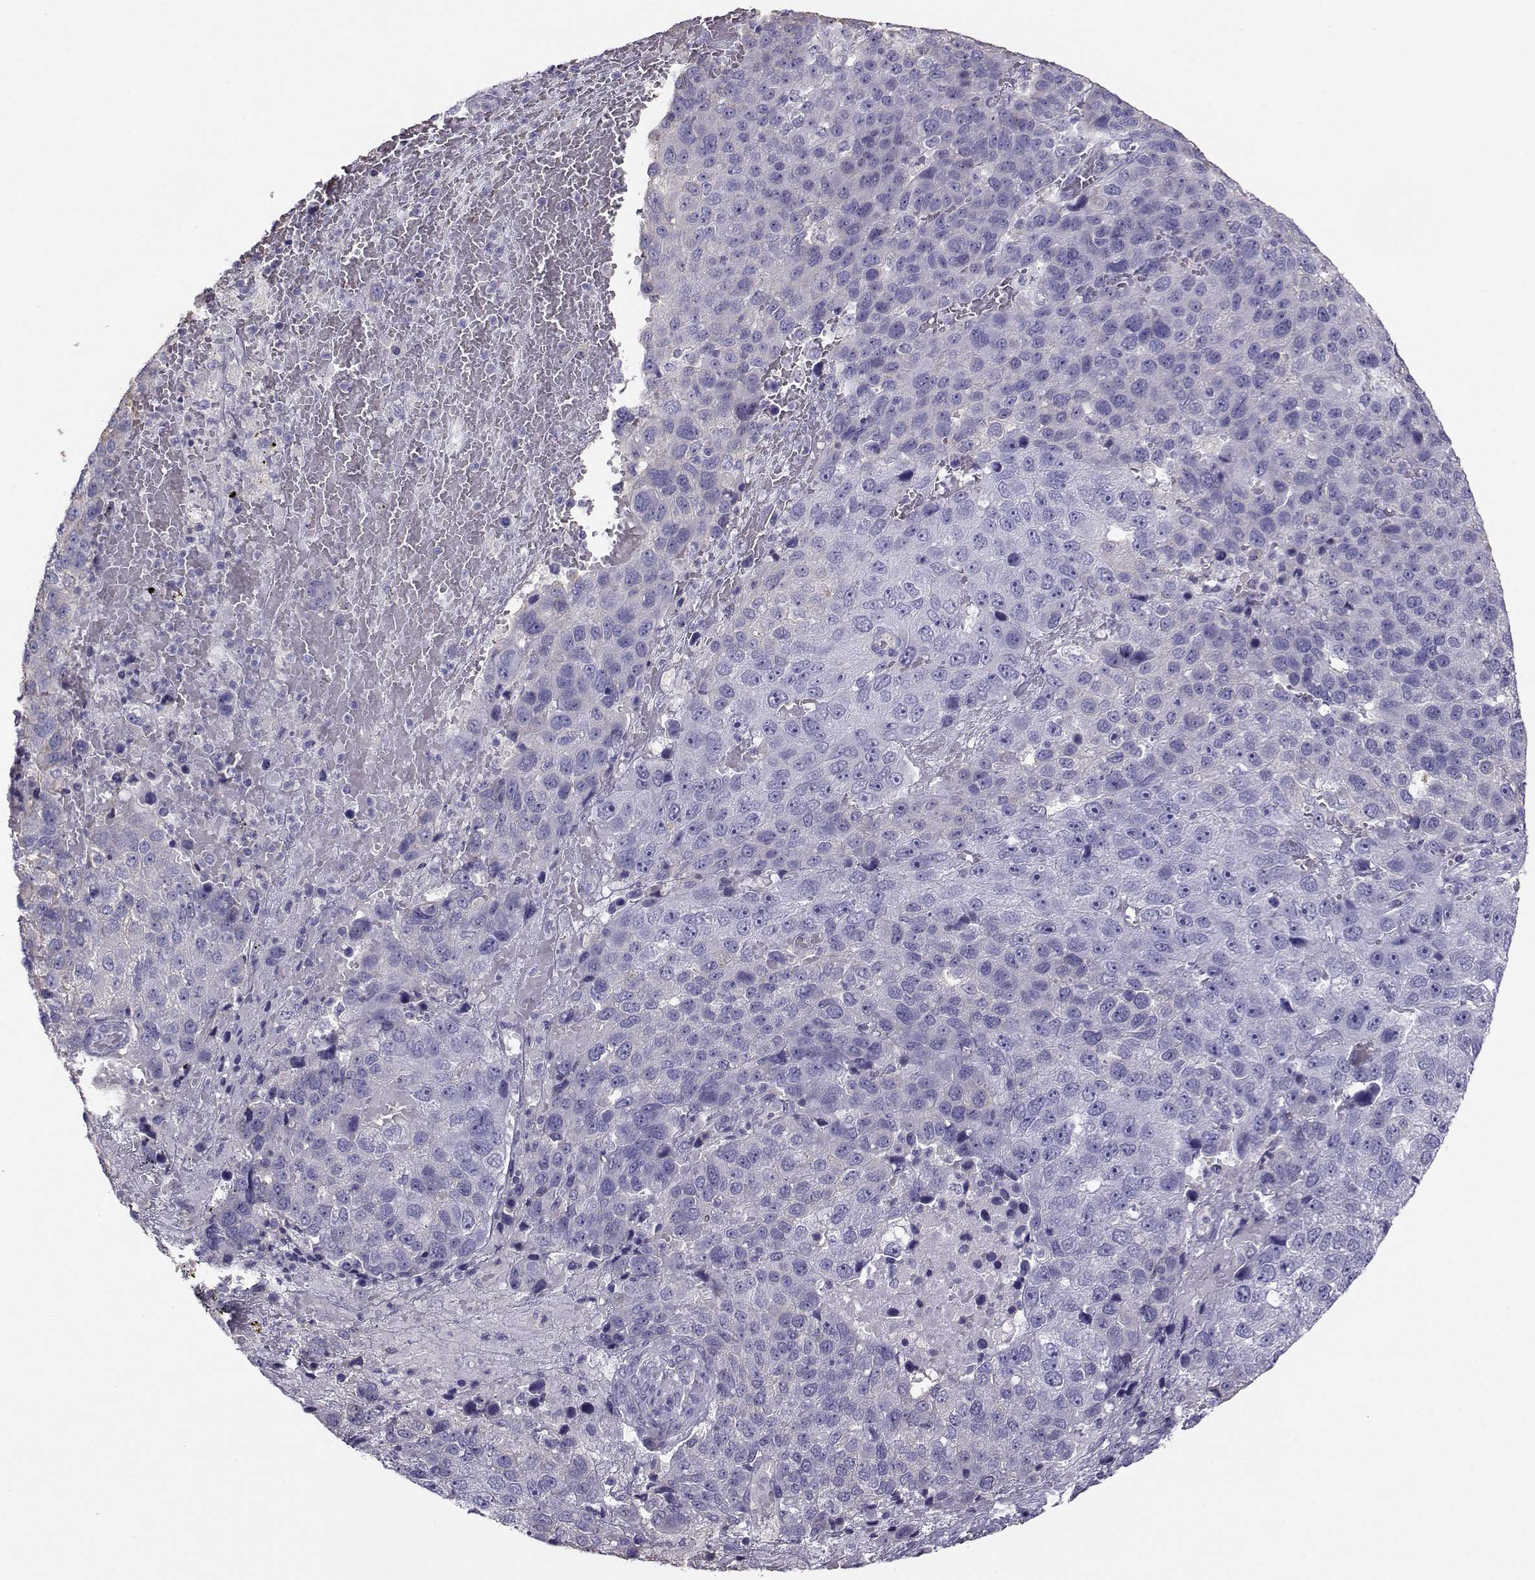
{"staining": {"intensity": "negative", "quantity": "none", "location": "none"}, "tissue": "pancreatic cancer", "cell_type": "Tumor cells", "image_type": "cancer", "snomed": [{"axis": "morphology", "description": "Adenocarcinoma, NOS"}, {"axis": "topography", "description": "Pancreas"}], "caption": "This is an immunohistochemistry (IHC) micrograph of human pancreatic adenocarcinoma. There is no positivity in tumor cells.", "gene": "CLUL1", "patient": {"sex": "female", "age": 61}}